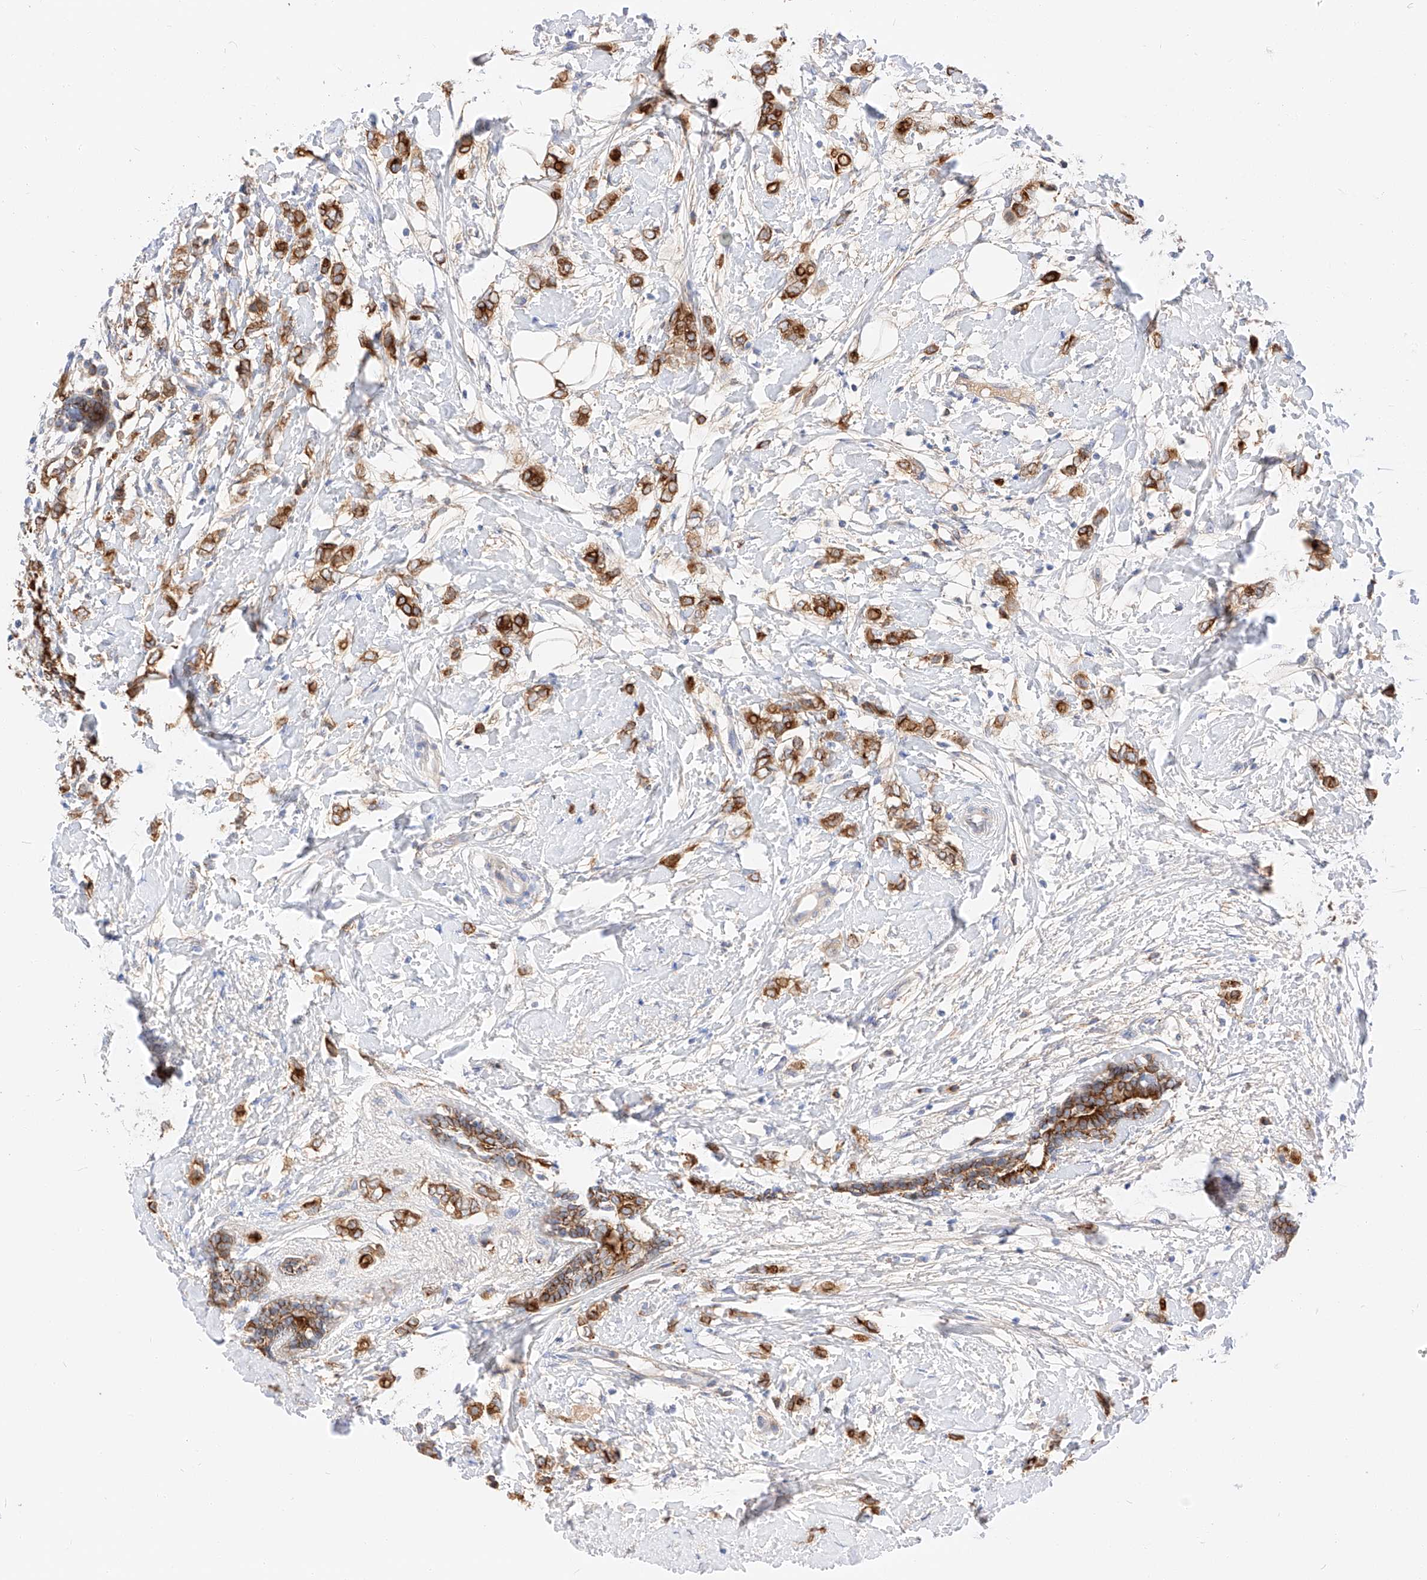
{"staining": {"intensity": "strong", "quantity": ">75%", "location": "cytoplasmic/membranous"}, "tissue": "breast cancer", "cell_type": "Tumor cells", "image_type": "cancer", "snomed": [{"axis": "morphology", "description": "Normal tissue, NOS"}, {"axis": "morphology", "description": "Lobular carcinoma"}, {"axis": "topography", "description": "Breast"}], "caption": "A micrograph of human breast lobular carcinoma stained for a protein shows strong cytoplasmic/membranous brown staining in tumor cells.", "gene": "MAP7", "patient": {"sex": "female", "age": 47}}